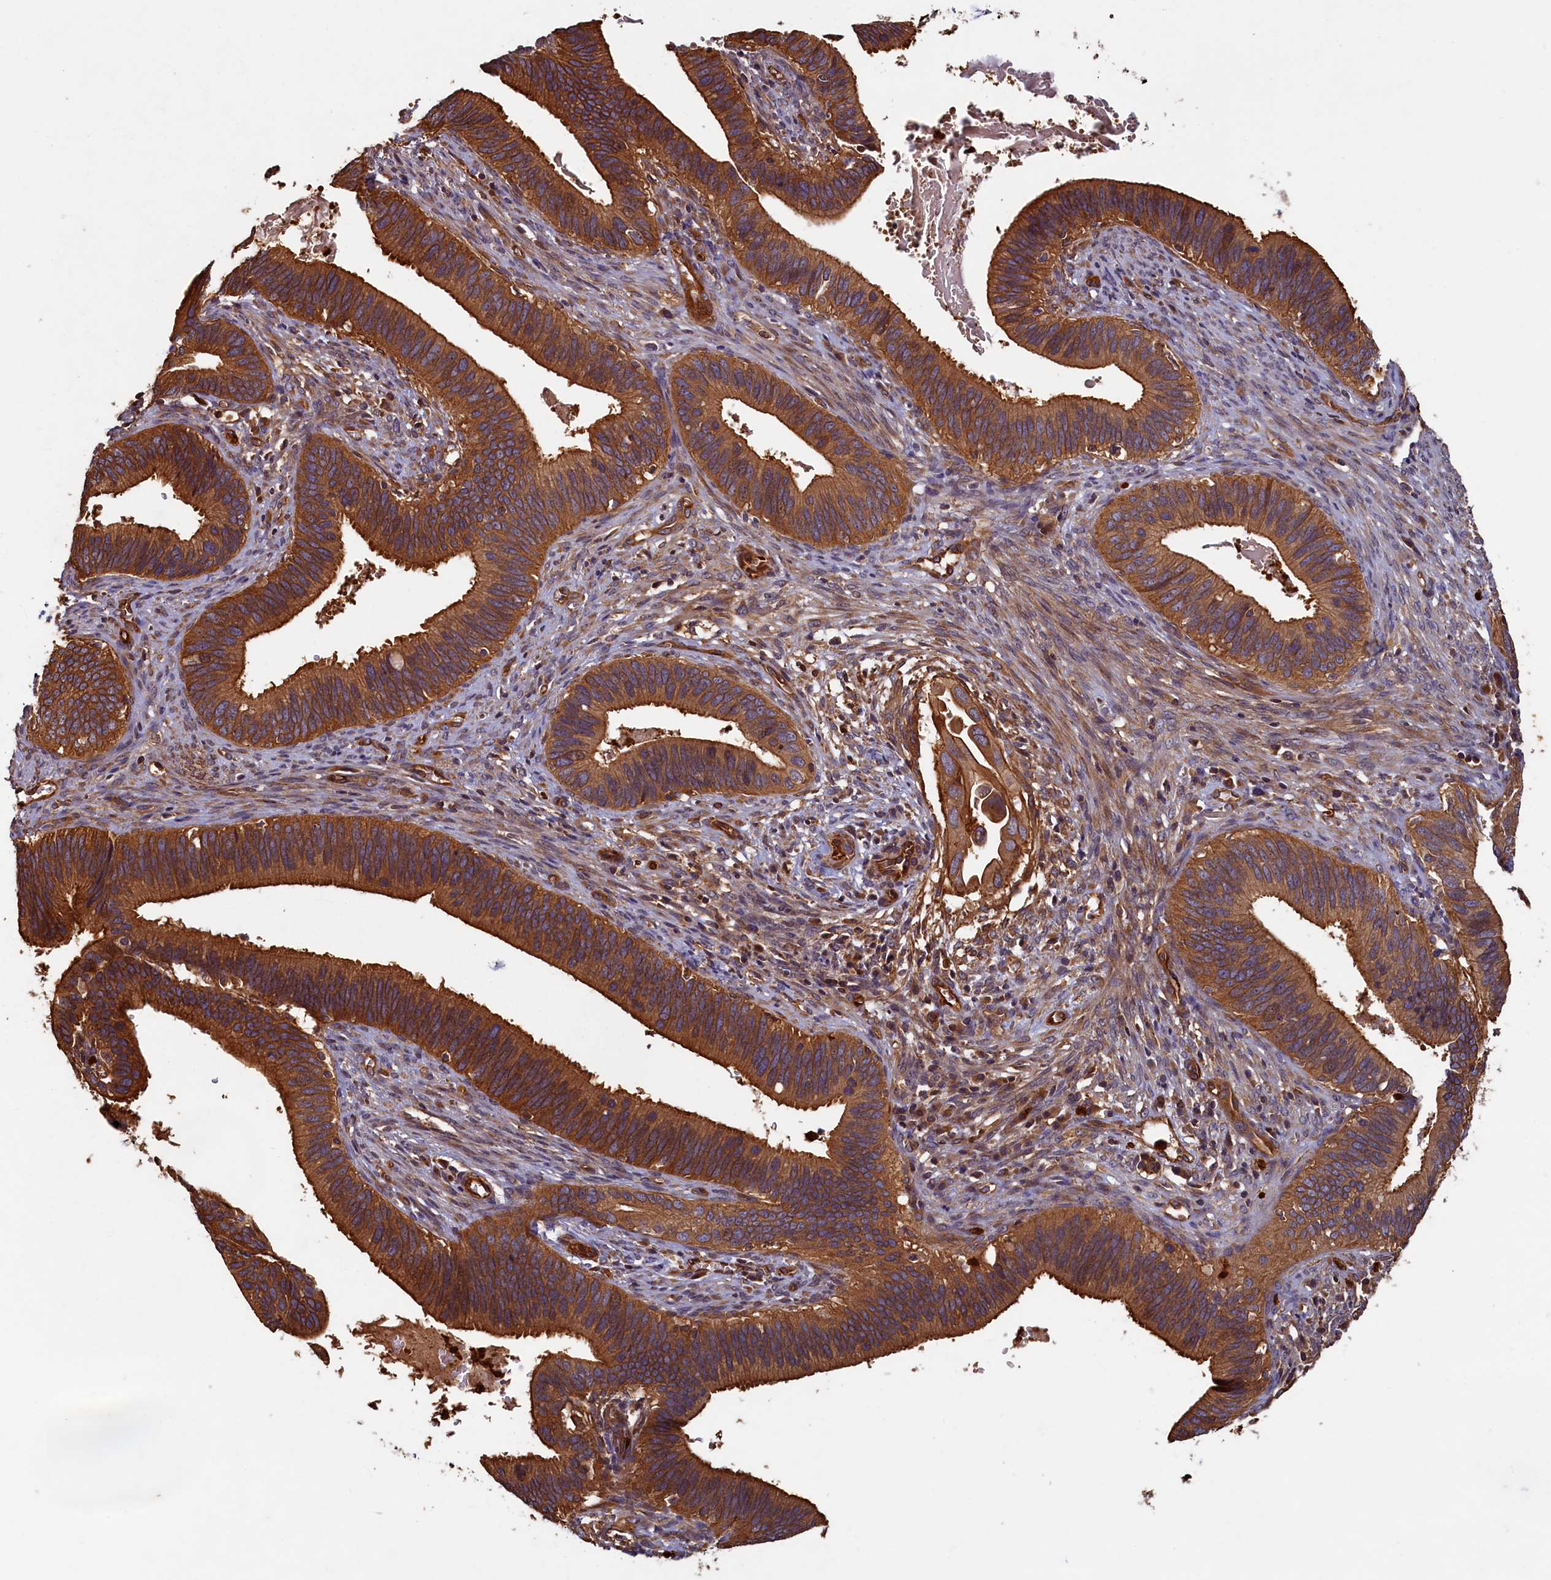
{"staining": {"intensity": "moderate", "quantity": ">75%", "location": "cytoplasmic/membranous"}, "tissue": "cervical cancer", "cell_type": "Tumor cells", "image_type": "cancer", "snomed": [{"axis": "morphology", "description": "Adenocarcinoma, NOS"}, {"axis": "topography", "description": "Cervix"}], "caption": "A medium amount of moderate cytoplasmic/membranous staining is appreciated in approximately >75% of tumor cells in adenocarcinoma (cervical) tissue. The staining was performed using DAB (3,3'-diaminobenzidine), with brown indicating positive protein expression. Nuclei are stained blue with hematoxylin.", "gene": "CCDC102B", "patient": {"sex": "female", "age": 42}}